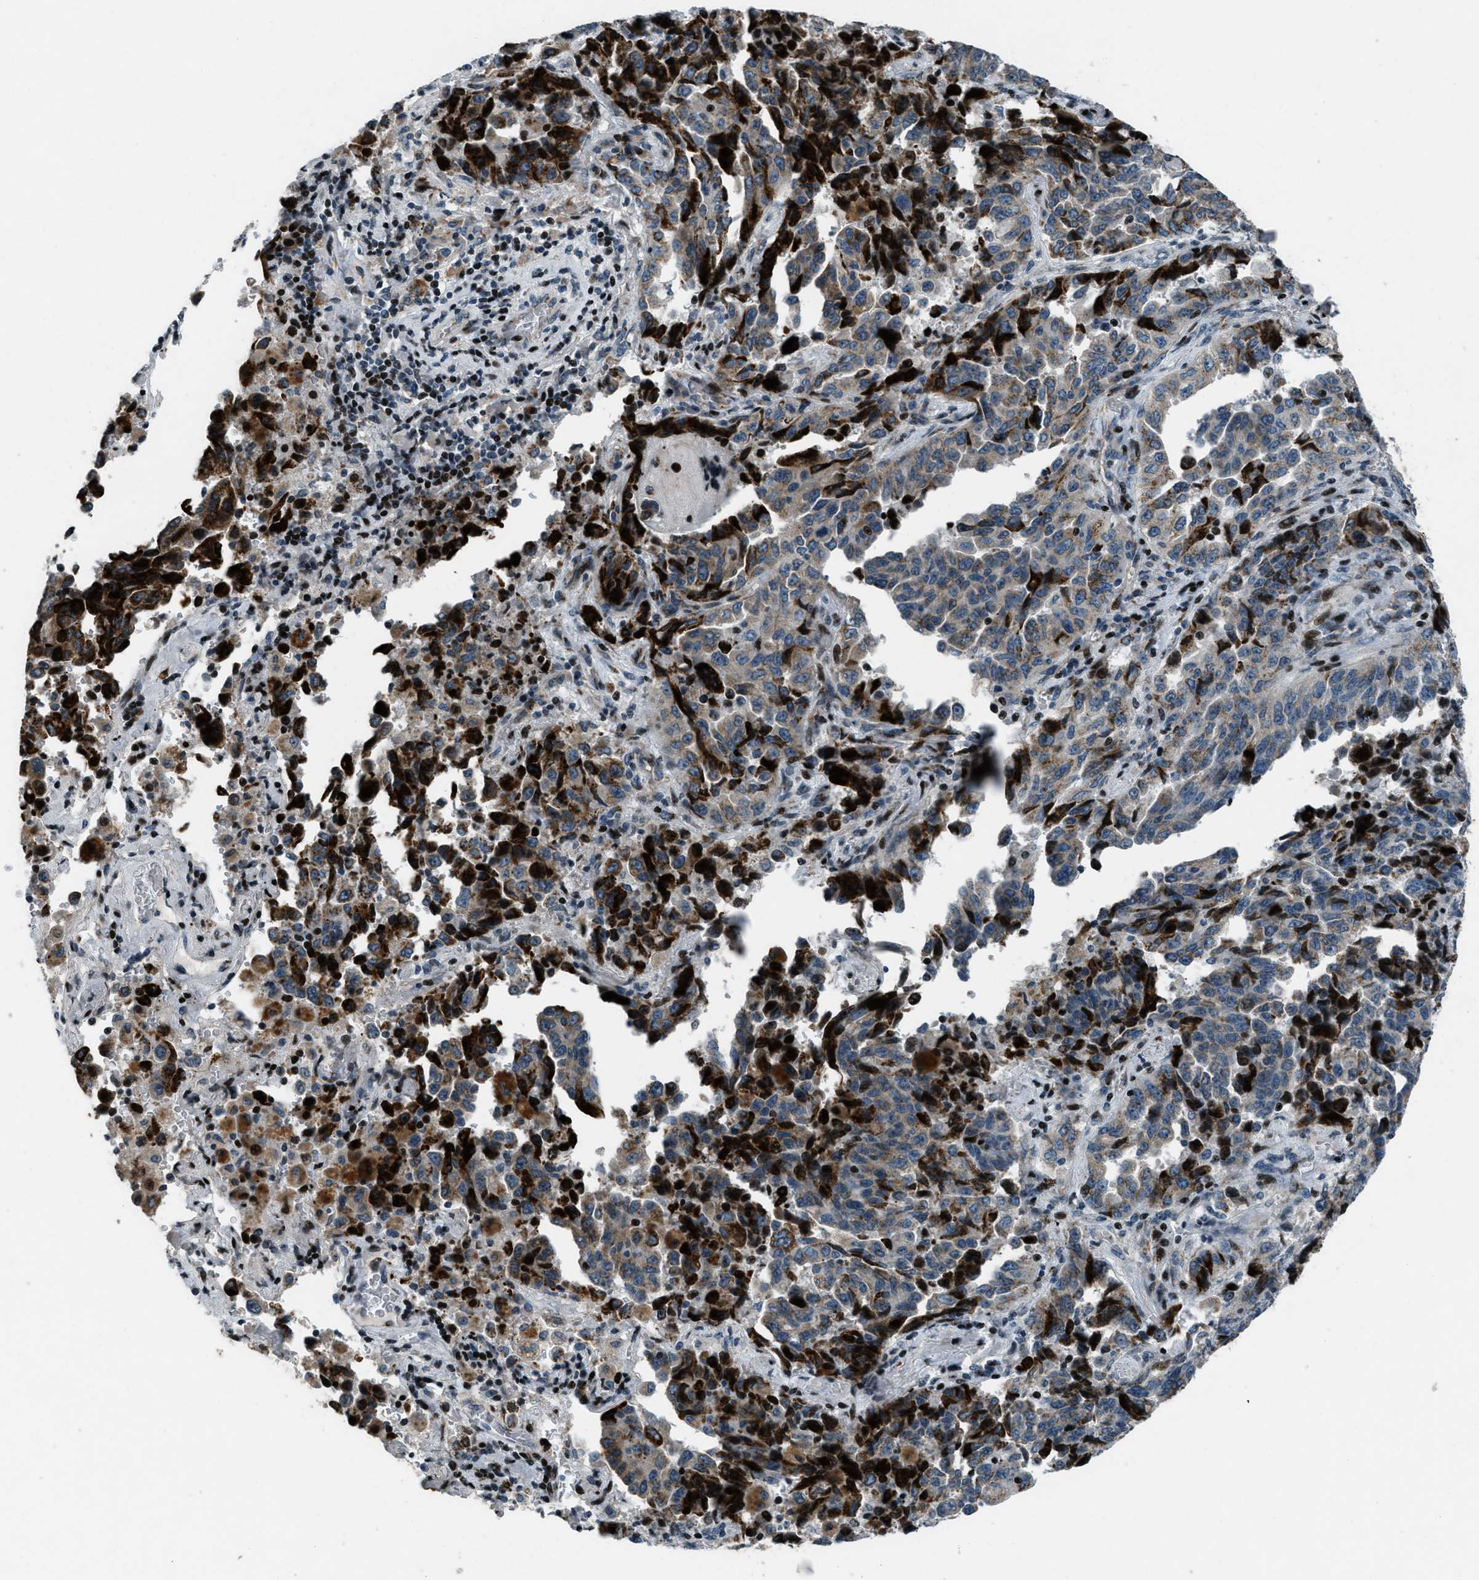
{"staining": {"intensity": "moderate", "quantity": "25%-75%", "location": "cytoplasmic/membranous"}, "tissue": "lung cancer", "cell_type": "Tumor cells", "image_type": "cancer", "snomed": [{"axis": "morphology", "description": "Adenocarcinoma, NOS"}, {"axis": "topography", "description": "Lung"}], "caption": "Immunohistochemistry (IHC) staining of lung cancer, which exhibits medium levels of moderate cytoplasmic/membranous staining in approximately 25%-75% of tumor cells indicating moderate cytoplasmic/membranous protein expression. The staining was performed using DAB (brown) for protein detection and nuclei were counterstained in hematoxylin (blue).", "gene": "GPC6", "patient": {"sex": "female", "age": 51}}